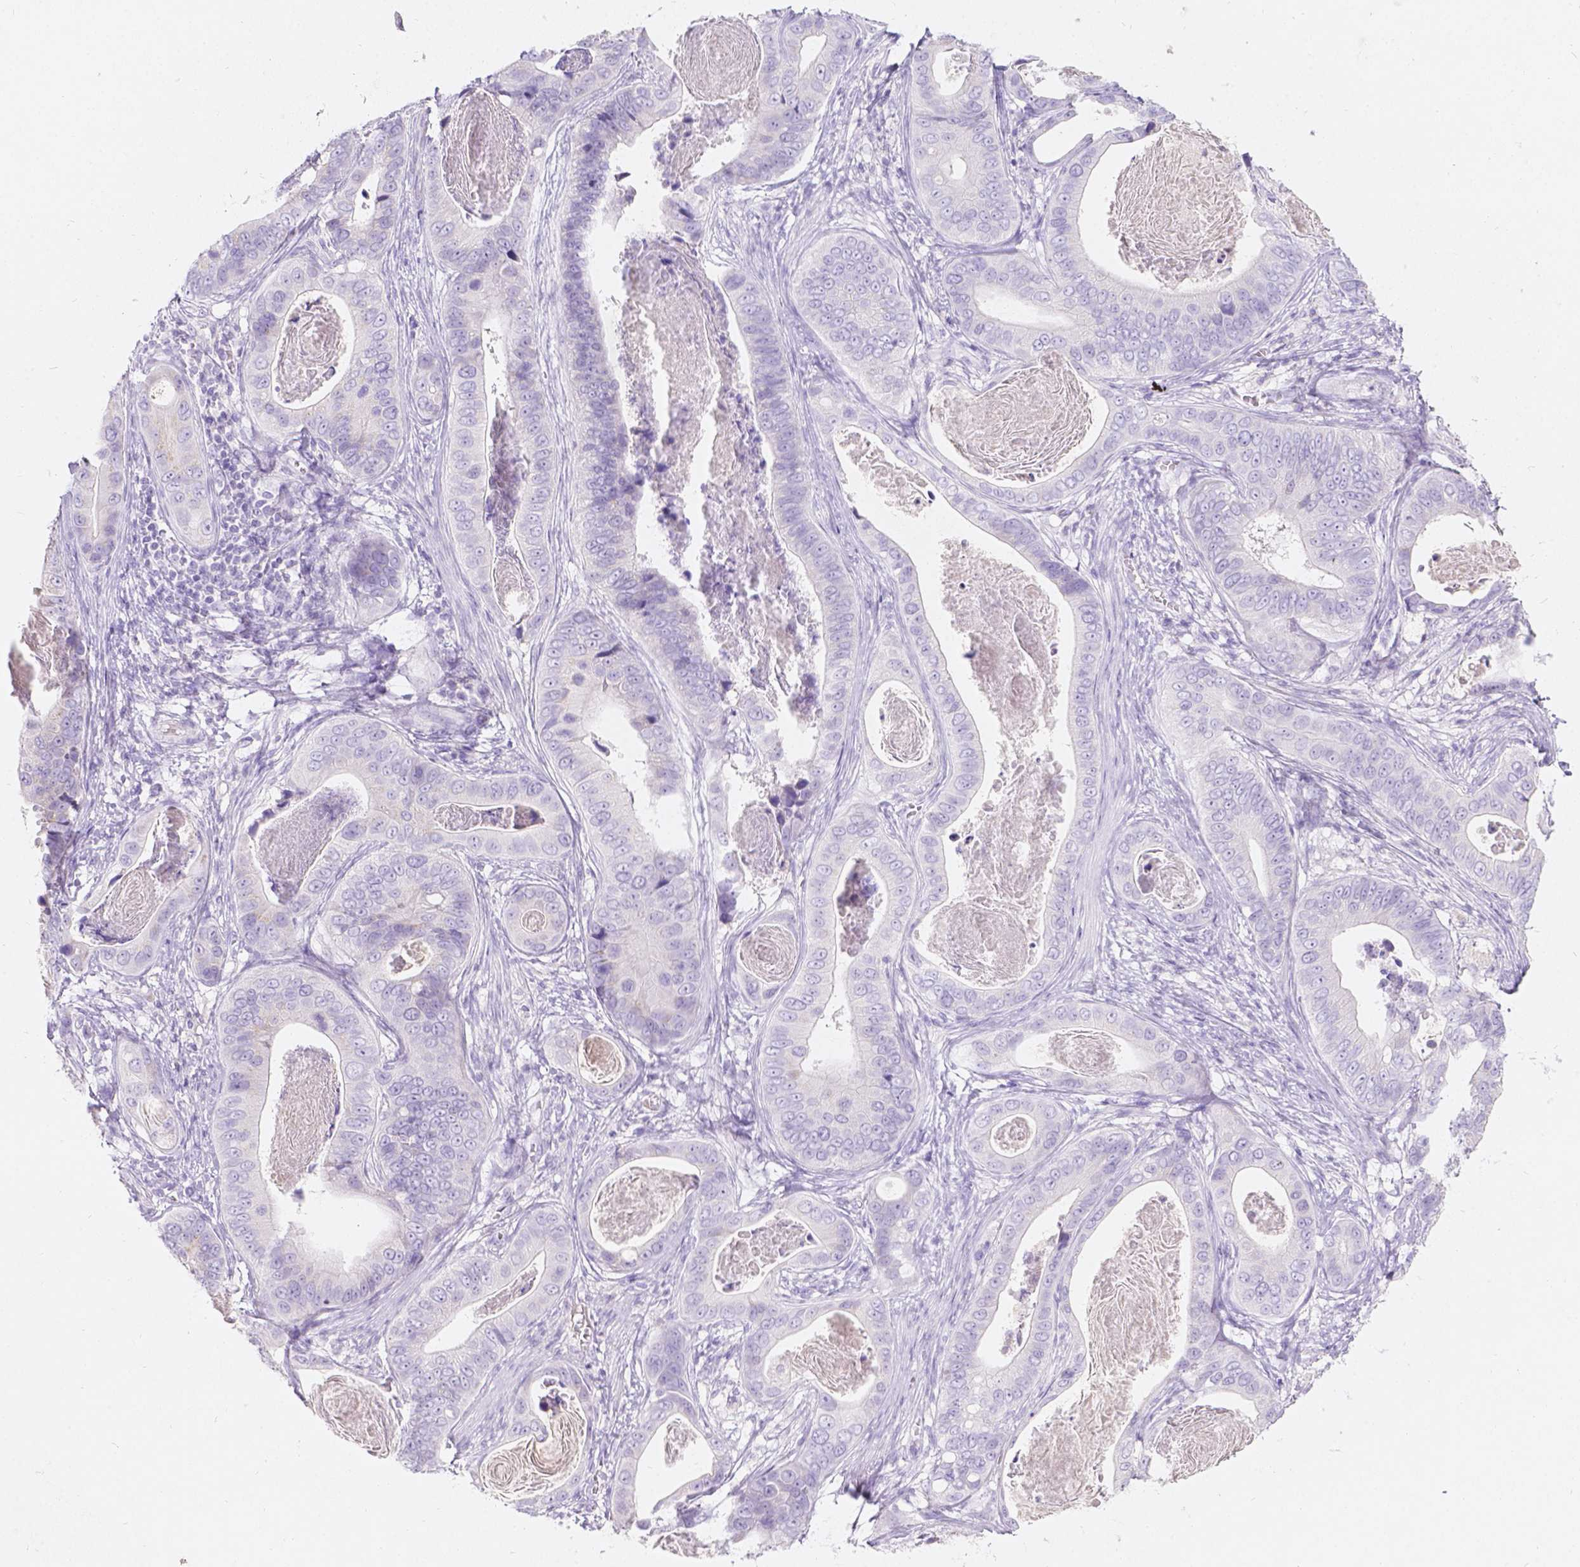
{"staining": {"intensity": "negative", "quantity": "none", "location": "none"}, "tissue": "stomach cancer", "cell_type": "Tumor cells", "image_type": "cancer", "snomed": [{"axis": "morphology", "description": "Adenocarcinoma, NOS"}, {"axis": "topography", "description": "Stomach"}], "caption": "A histopathology image of stomach adenocarcinoma stained for a protein reveals no brown staining in tumor cells.", "gene": "GAL3ST2", "patient": {"sex": "male", "age": 84}}